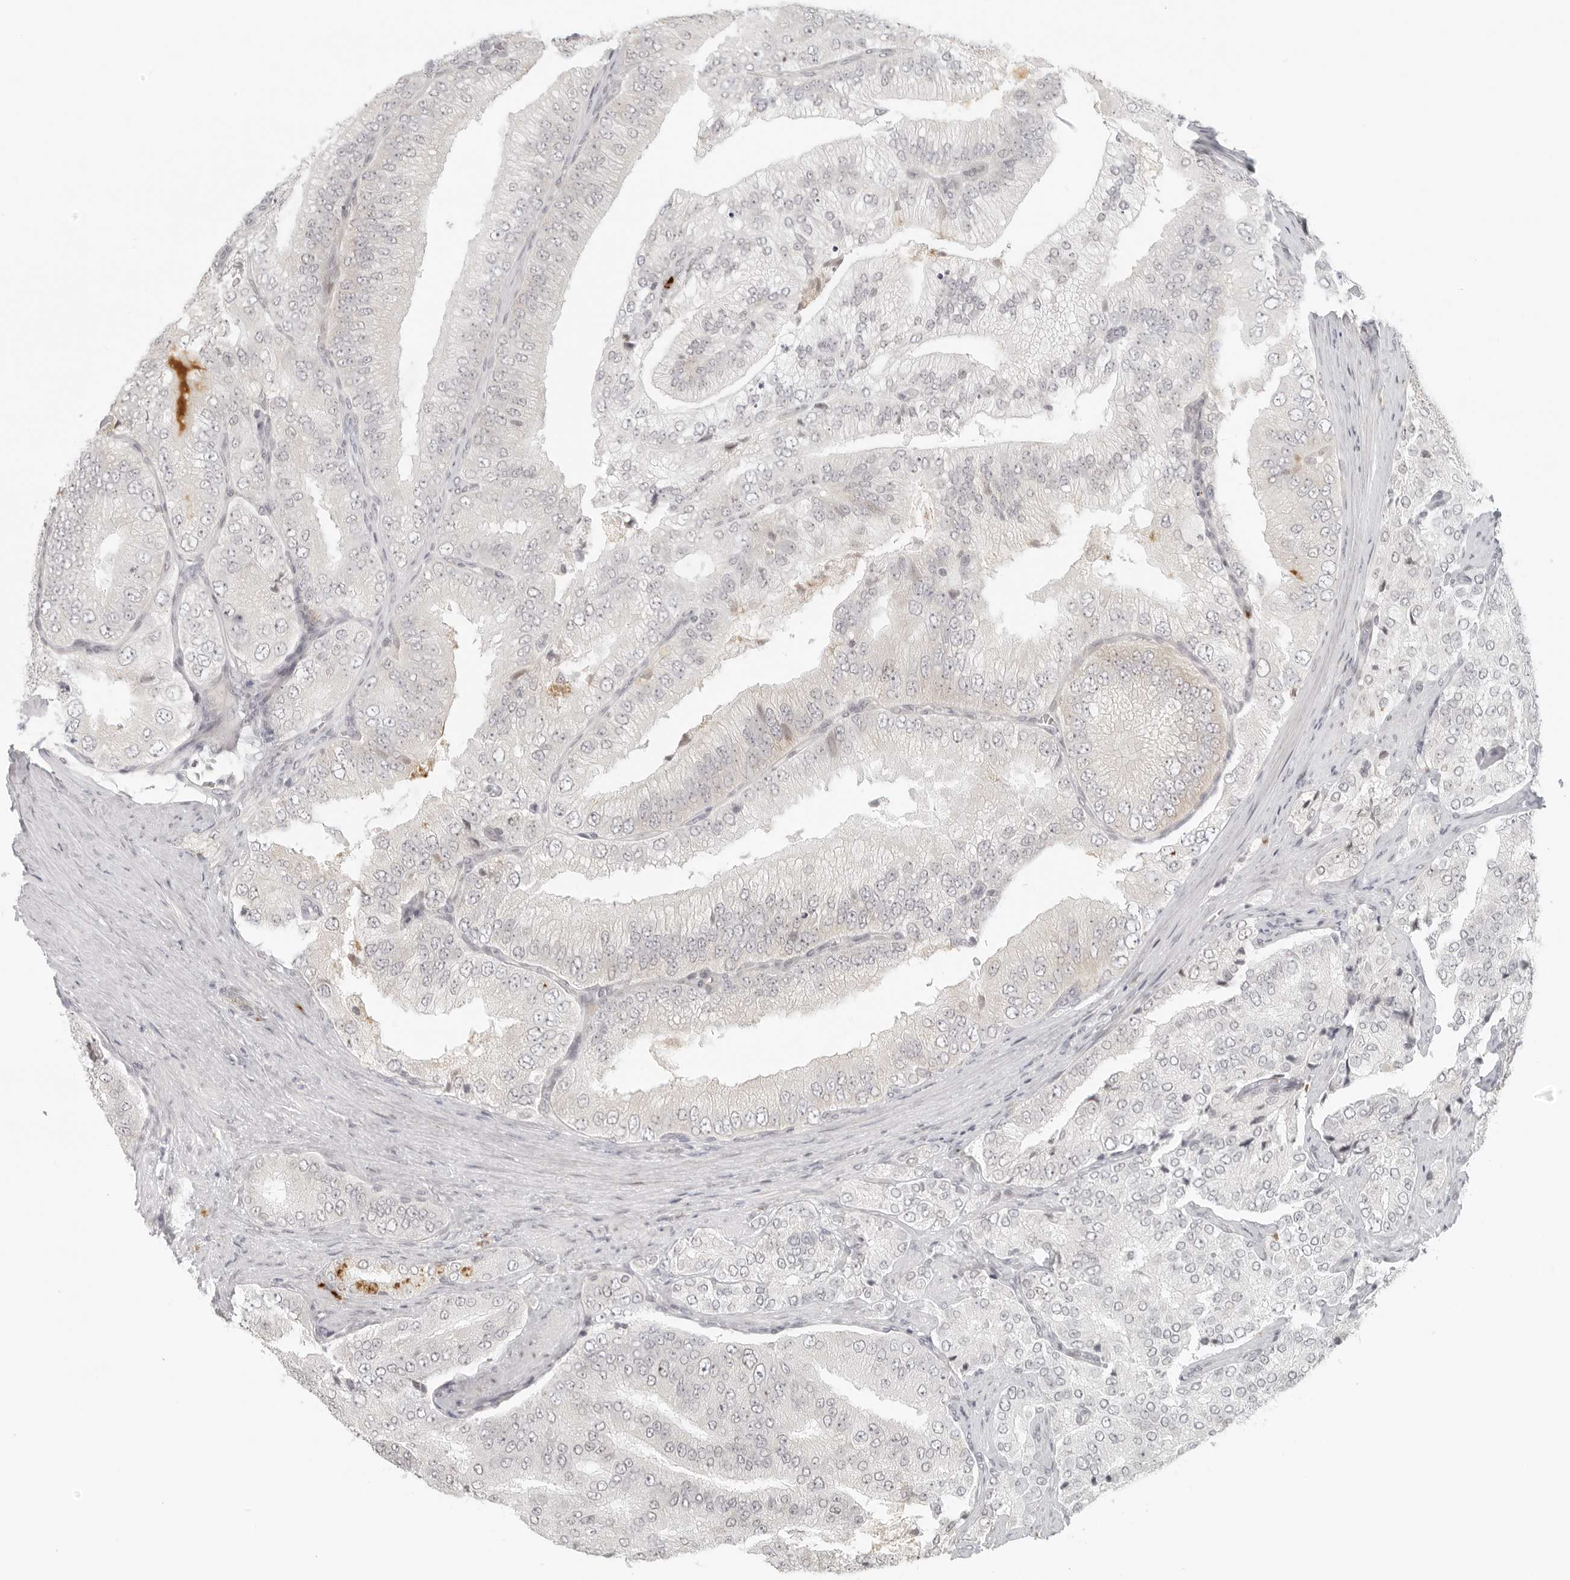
{"staining": {"intensity": "weak", "quantity": "<25%", "location": "nuclear"}, "tissue": "prostate cancer", "cell_type": "Tumor cells", "image_type": "cancer", "snomed": [{"axis": "morphology", "description": "Adenocarcinoma, High grade"}, {"axis": "topography", "description": "Prostate"}], "caption": "This is an immunohistochemistry image of human prostate cancer (adenocarcinoma (high-grade)). There is no positivity in tumor cells.", "gene": "ZNF678", "patient": {"sex": "male", "age": 58}}